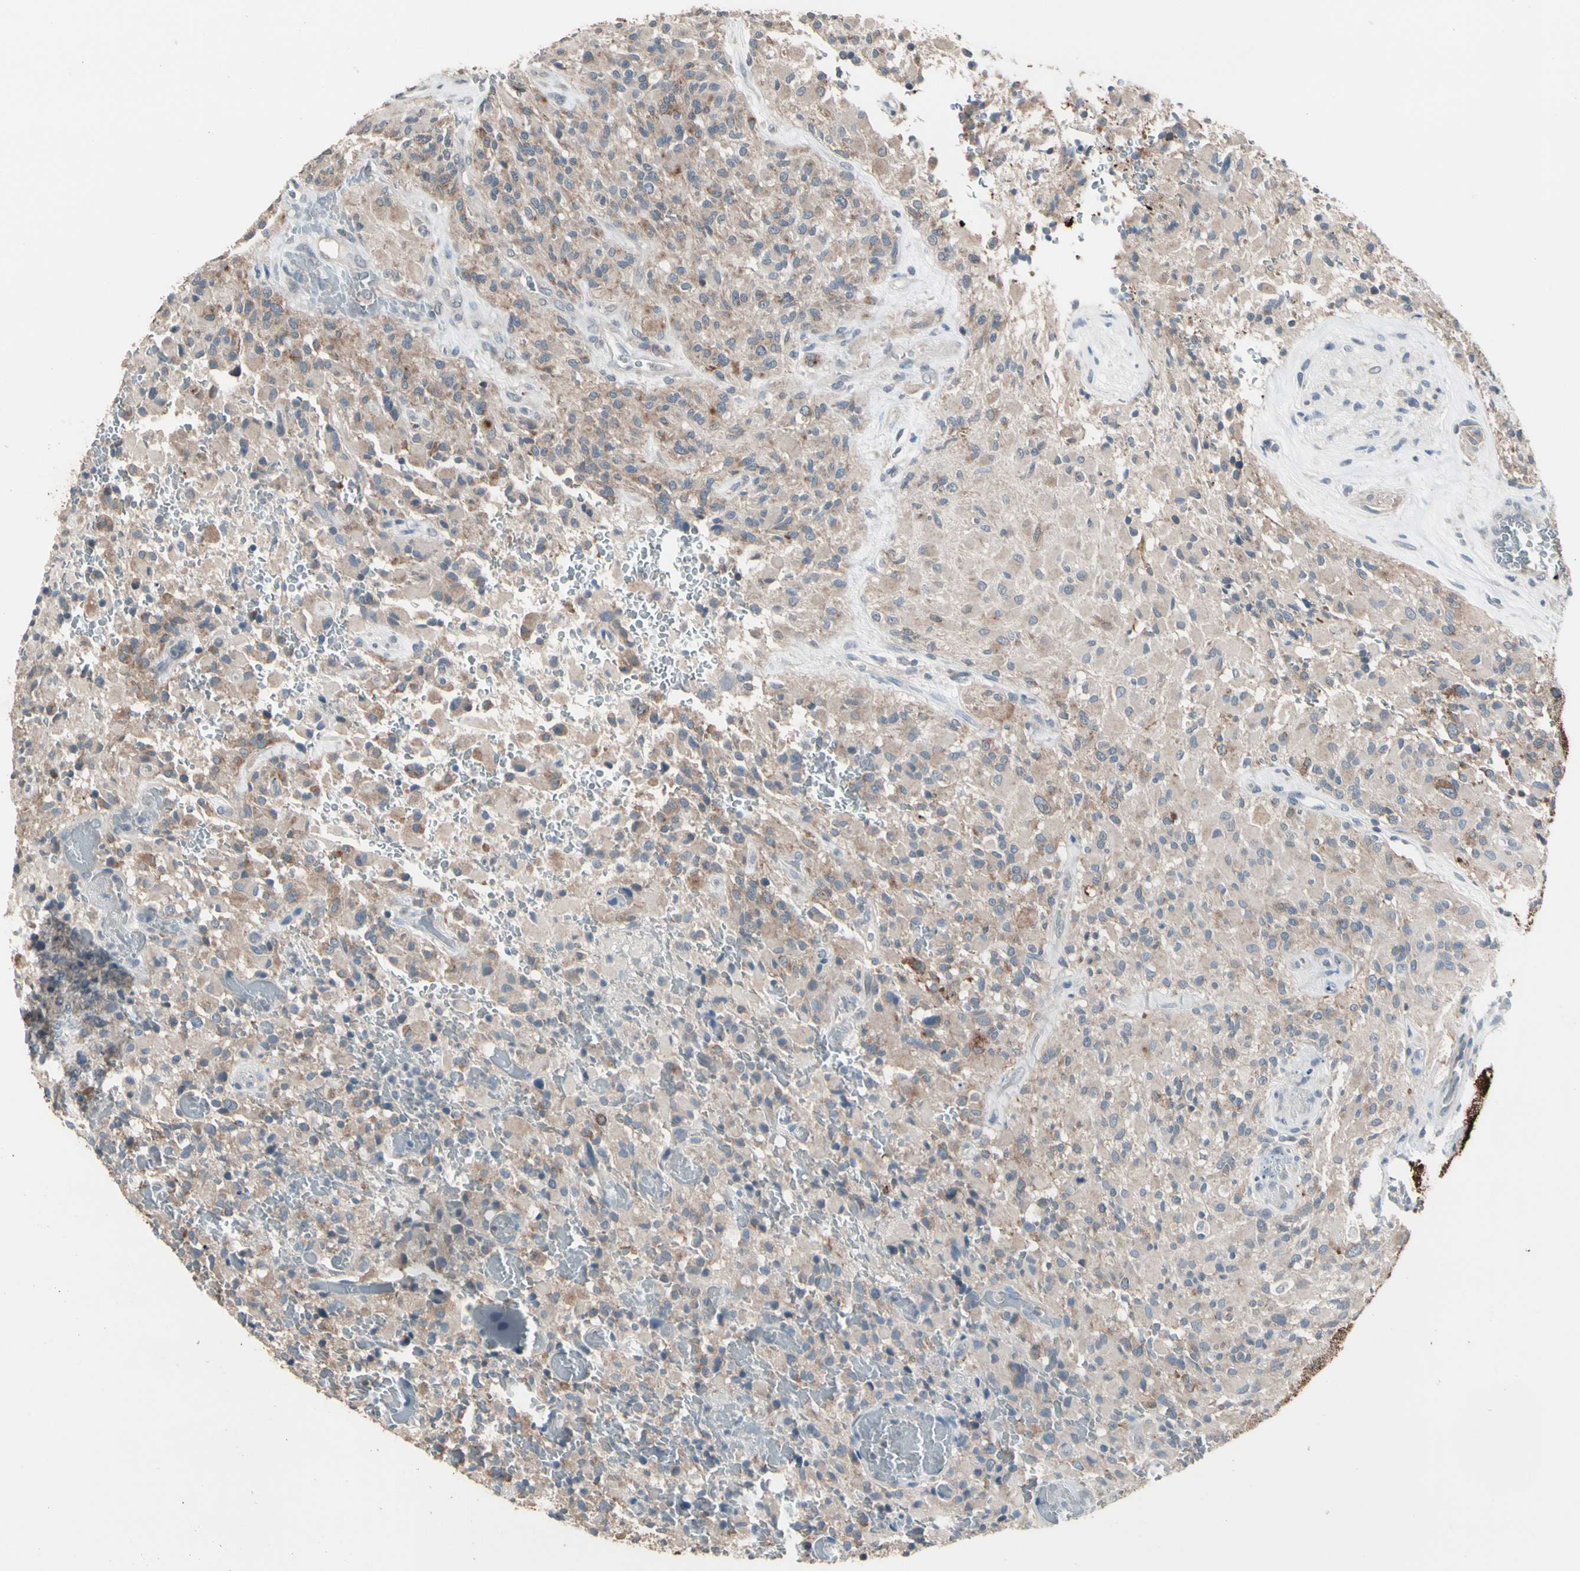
{"staining": {"intensity": "moderate", "quantity": ">75%", "location": "cytoplasmic/membranous"}, "tissue": "glioma", "cell_type": "Tumor cells", "image_type": "cancer", "snomed": [{"axis": "morphology", "description": "Glioma, malignant, High grade"}, {"axis": "topography", "description": "Brain"}], "caption": "There is medium levels of moderate cytoplasmic/membranous expression in tumor cells of glioma, as demonstrated by immunohistochemical staining (brown color).", "gene": "SV2A", "patient": {"sex": "male", "age": 71}}